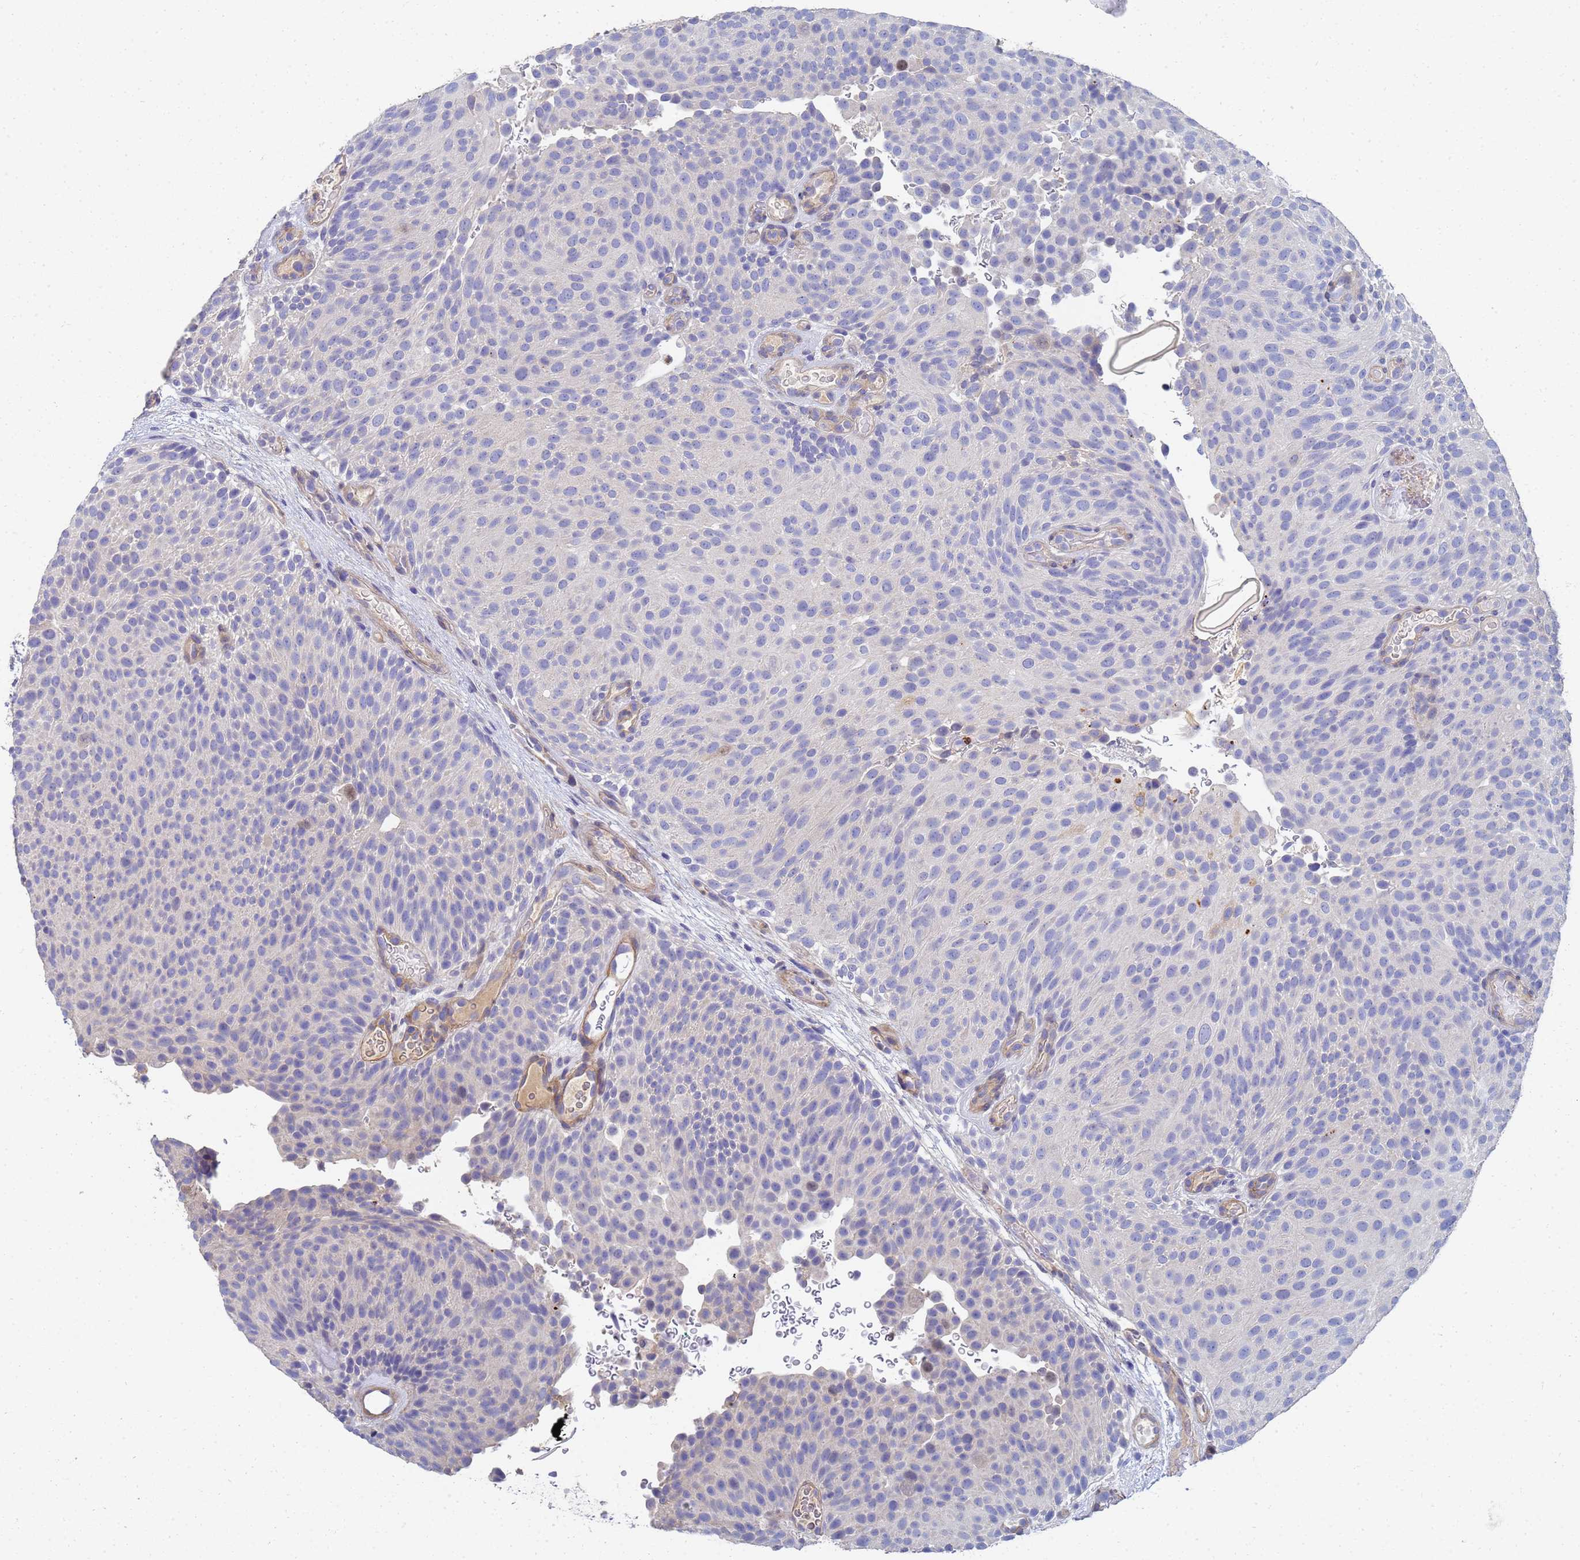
{"staining": {"intensity": "negative", "quantity": "none", "location": "none"}, "tissue": "urothelial cancer", "cell_type": "Tumor cells", "image_type": "cancer", "snomed": [{"axis": "morphology", "description": "Urothelial carcinoma, Low grade"}, {"axis": "topography", "description": "Urinary bladder"}], "caption": "The photomicrograph shows no staining of tumor cells in urothelial cancer.", "gene": "LBX2", "patient": {"sex": "male", "age": 78}}